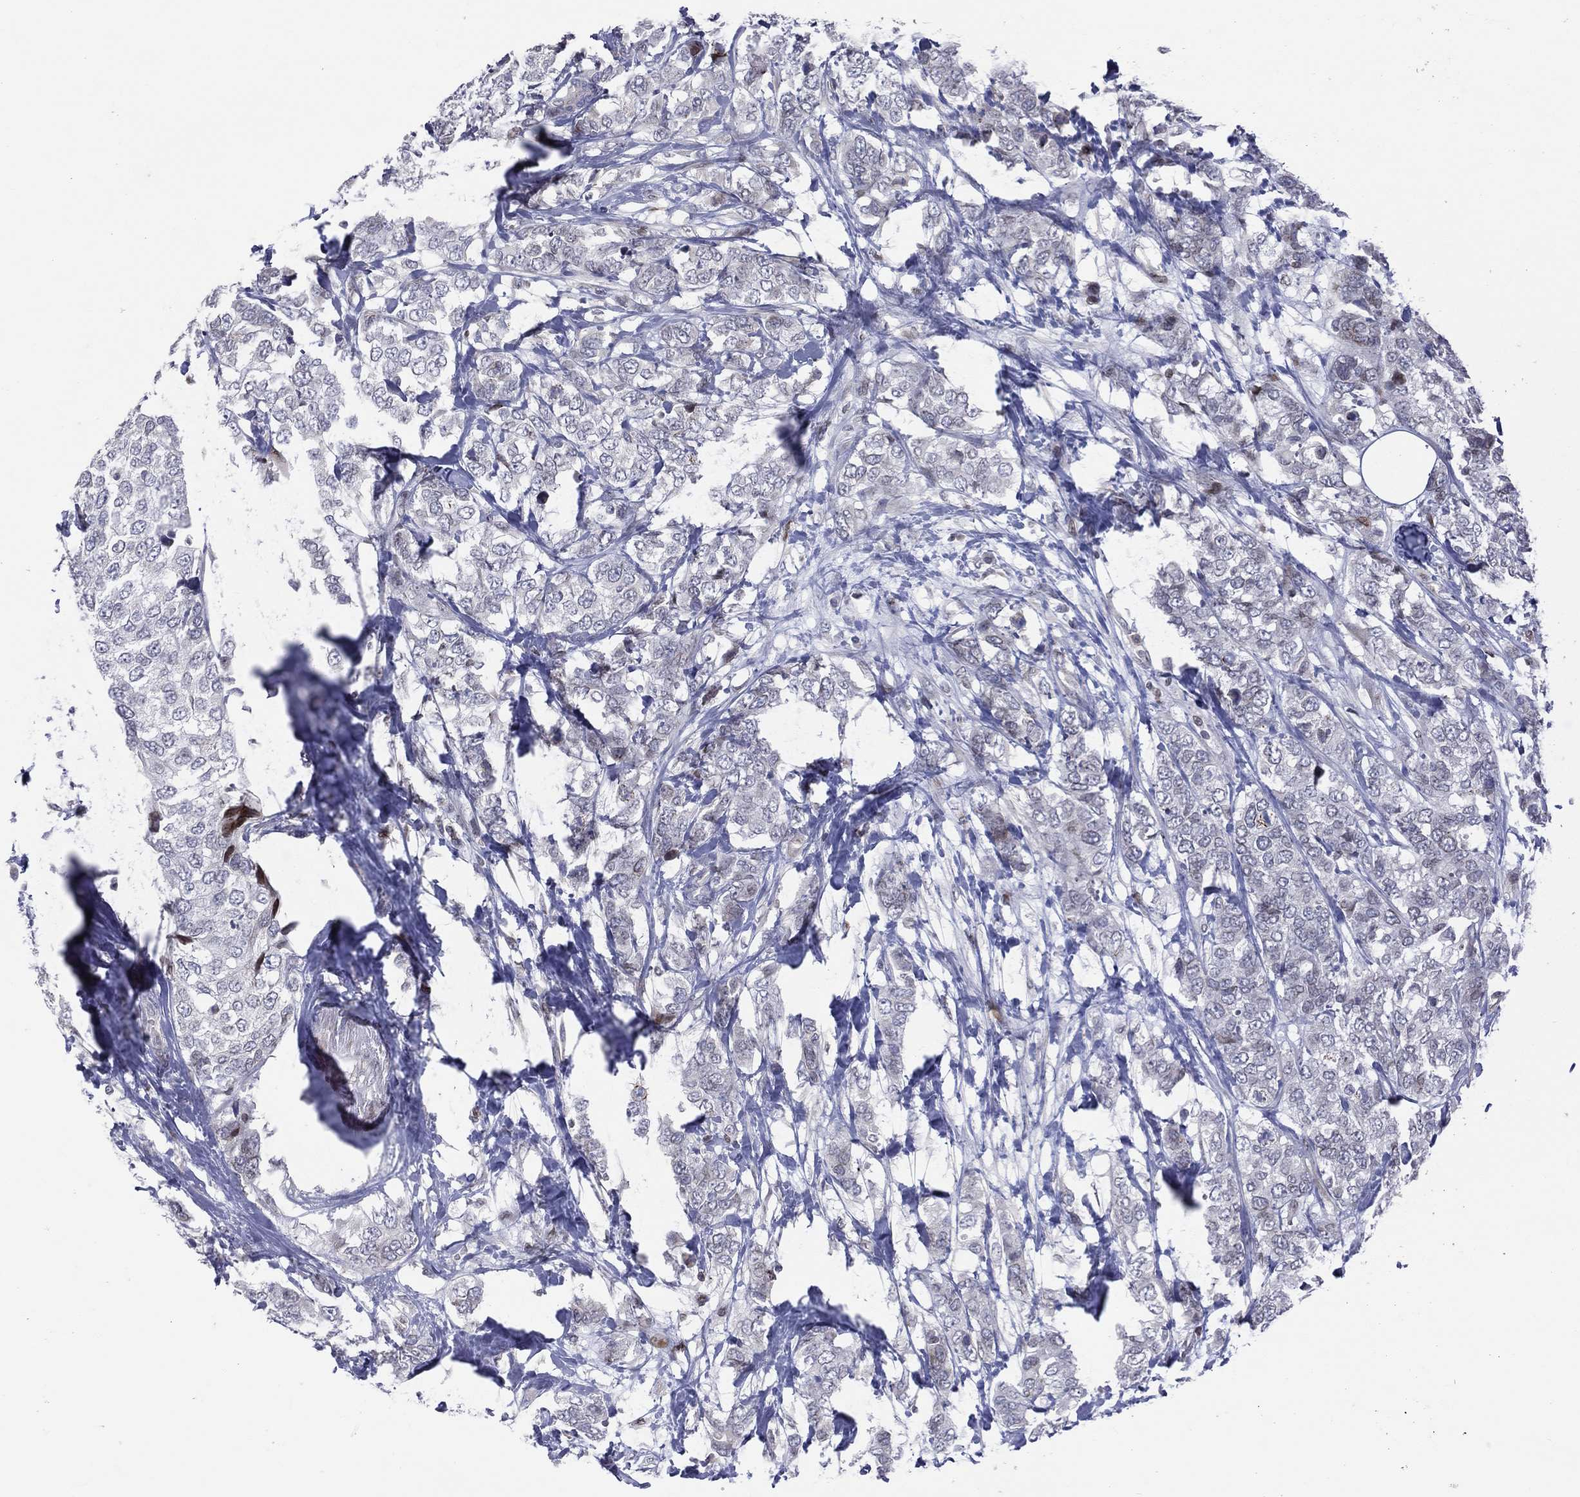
{"staining": {"intensity": "negative", "quantity": "none", "location": "none"}, "tissue": "breast cancer", "cell_type": "Tumor cells", "image_type": "cancer", "snomed": [{"axis": "morphology", "description": "Lobular carcinoma"}, {"axis": "topography", "description": "Breast"}], "caption": "Tumor cells show no significant protein positivity in lobular carcinoma (breast).", "gene": "DBF4B", "patient": {"sex": "female", "age": 59}}